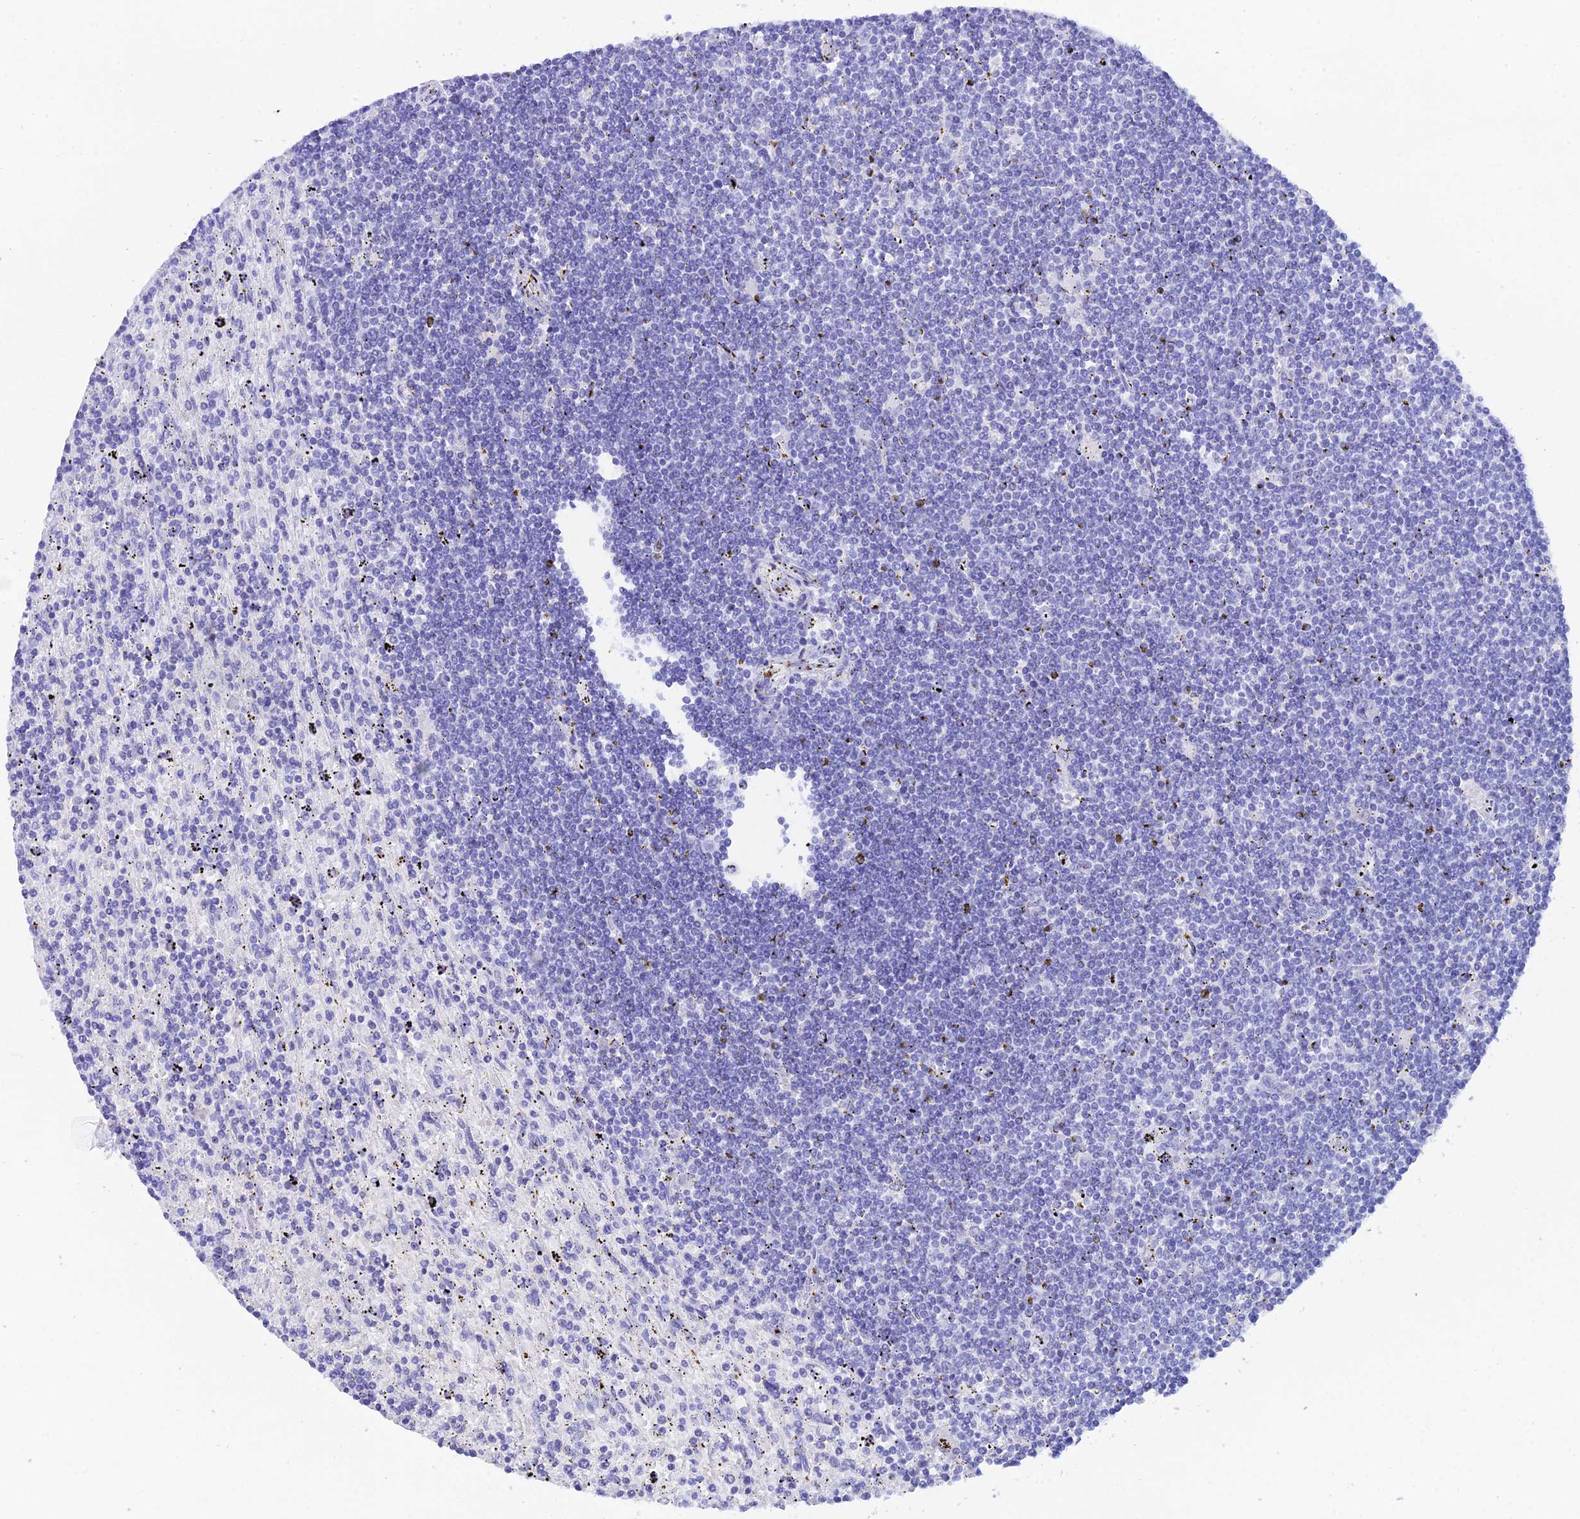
{"staining": {"intensity": "negative", "quantity": "none", "location": "none"}, "tissue": "lymphoma", "cell_type": "Tumor cells", "image_type": "cancer", "snomed": [{"axis": "morphology", "description": "Malignant lymphoma, non-Hodgkin's type, Low grade"}, {"axis": "topography", "description": "Spleen"}], "caption": "There is no significant expression in tumor cells of malignant lymphoma, non-Hodgkin's type (low-grade).", "gene": "REG1A", "patient": {"sex": "male", "age": 76}}